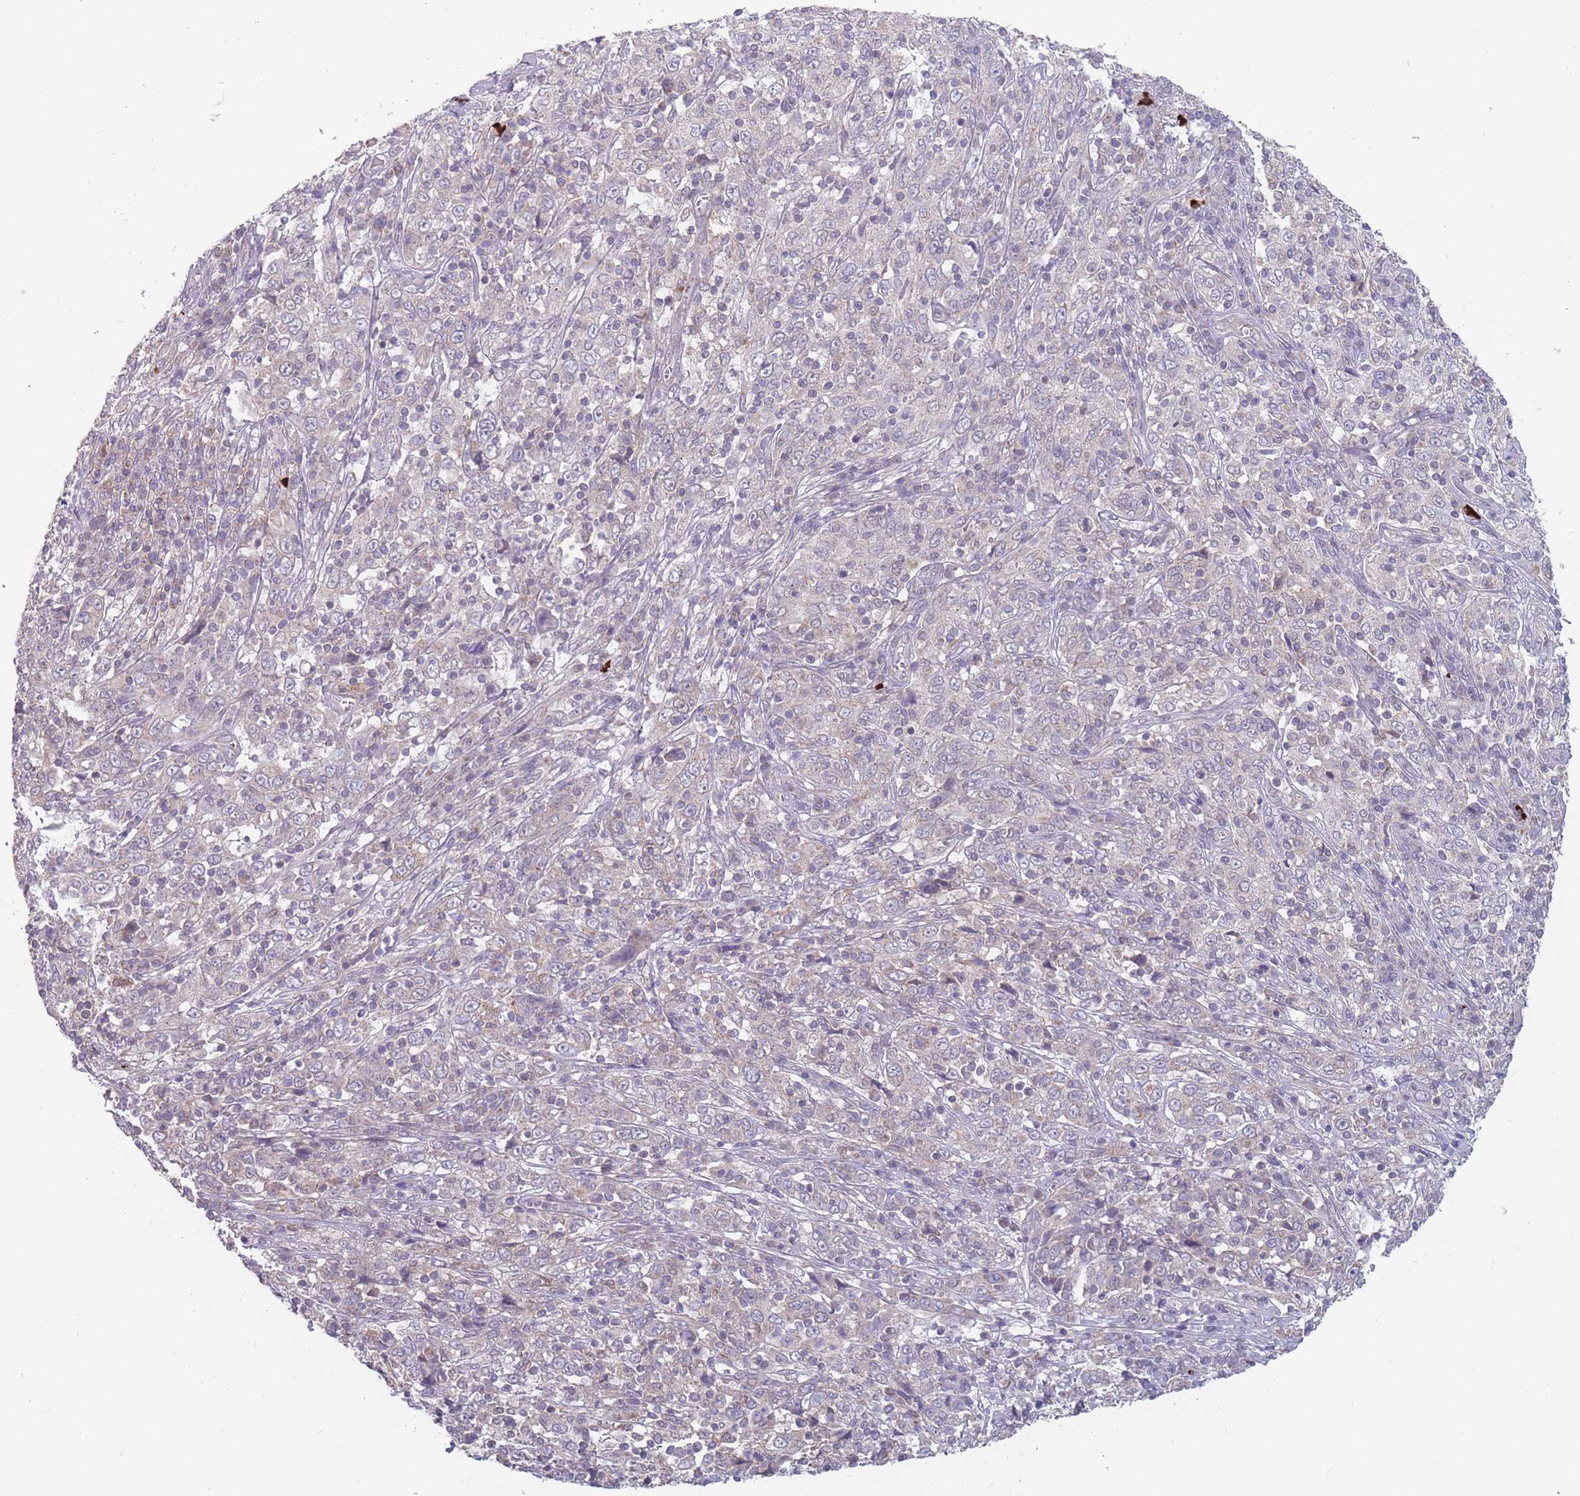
{"staining": {"intensity": "weak", "quantity": "<25%", "location": "cytoplasmic/membranous"}, "tissue": "cervical cancer", "cell_type": "Tumor cells", "image_type": "cancer", "snomed": [{"axis": "morphology", "description": "Squamous cell carcinoma, NOS"}, {"axis": "topography", "description": "Cervix"}], "caption": "DAB immunohistochemical staining of human squamous cell carcinoma (cervical) demonstrates no significant expression in tumor cells.", "gene": "PEX7", "patient": {"sex": "female", "age": 46}}